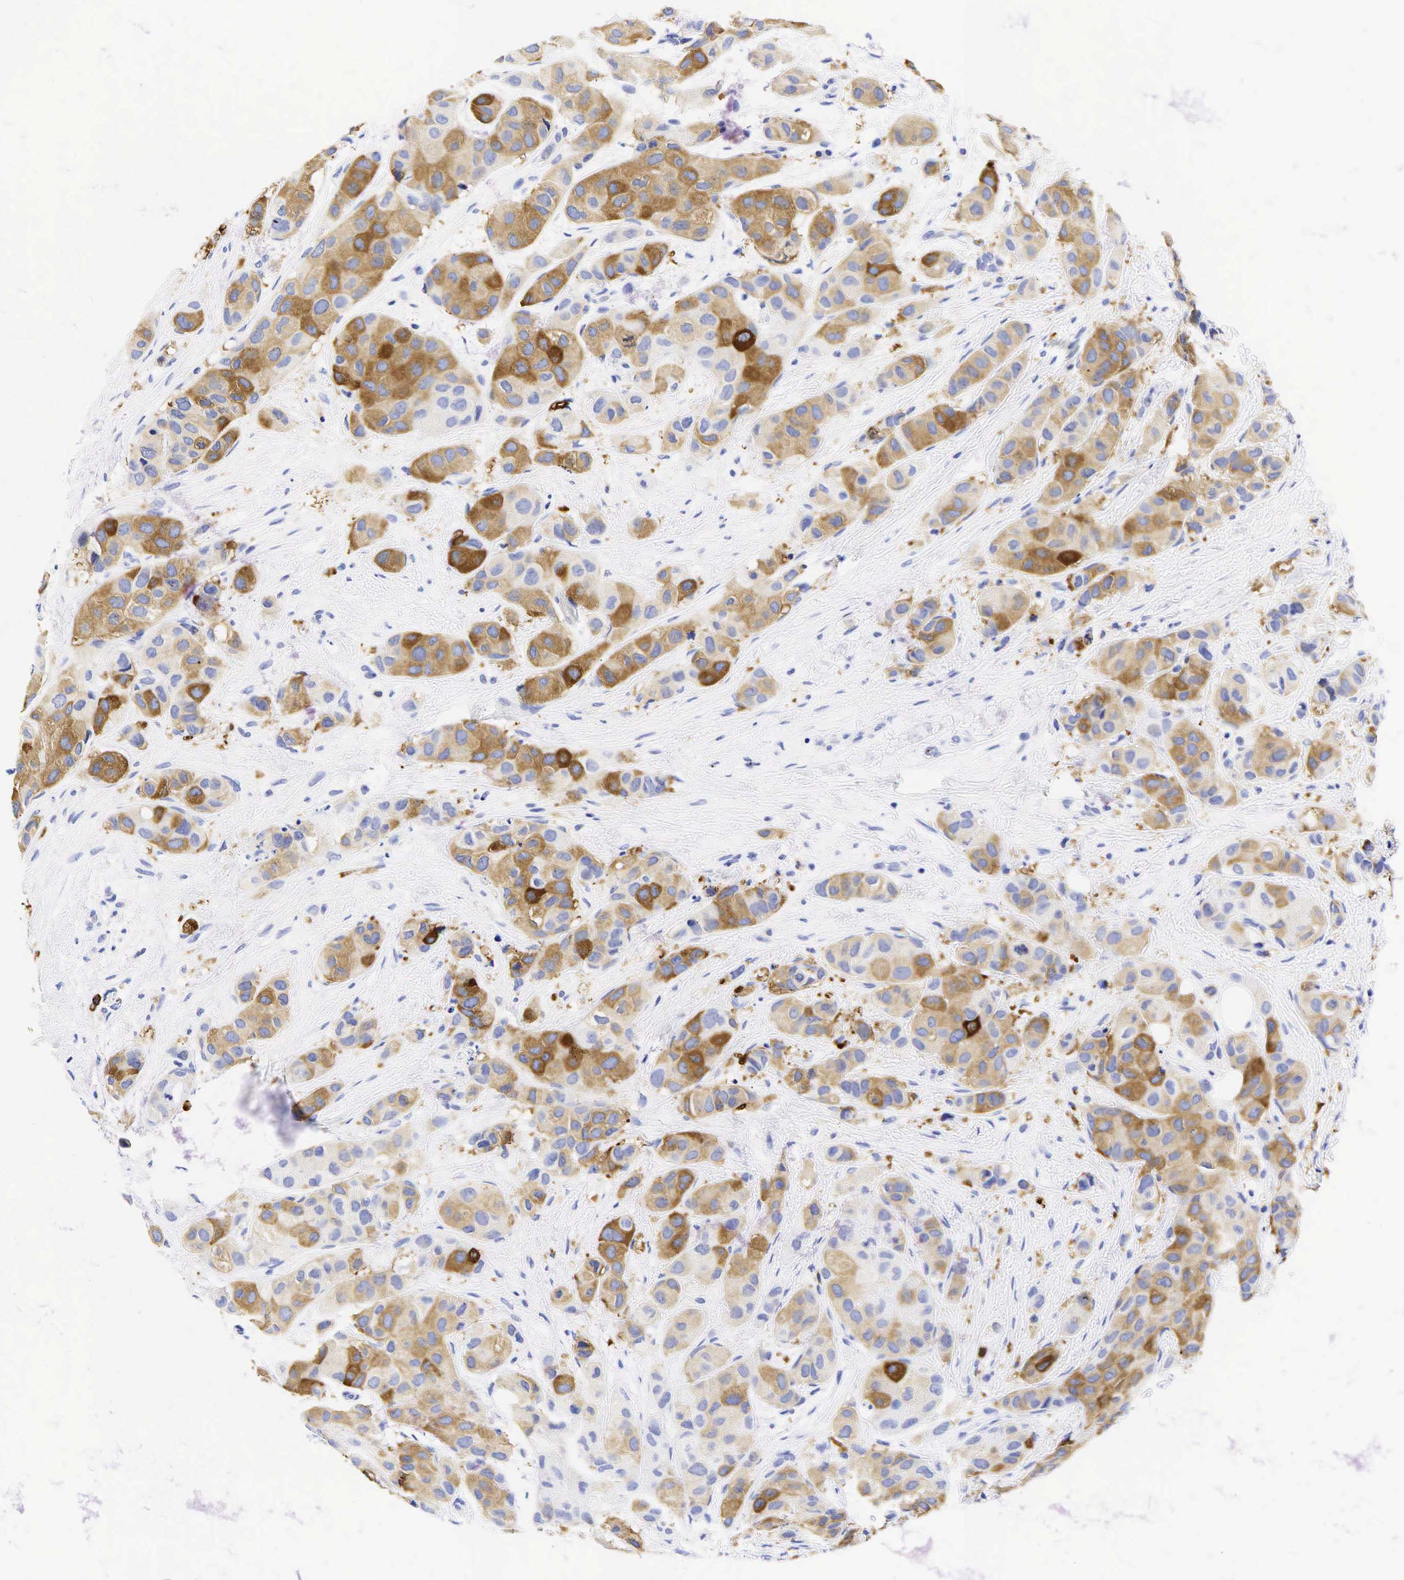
{"staining": {"intensity": "moderate", "quantity": ">75%", "location": "cytoplasmic/membranous"}, "tissue": "breast cancer", "cell_type": "Tumor cells", "image_type": "cancer", "snomed": [{"axis": "morphology", "description": "Duct carcinoma"}, {"axis": "topography", "description": "Breast"}], "caption": "Immunohistochemical staining of human breast invasive ductal carcinoma shows medium levels of moderate cytoplasmic/membranous protein expression in about >75% of tumor cells.", "gene": "TNFRSF8", "patient": {"sex": "female", "age": 68}}